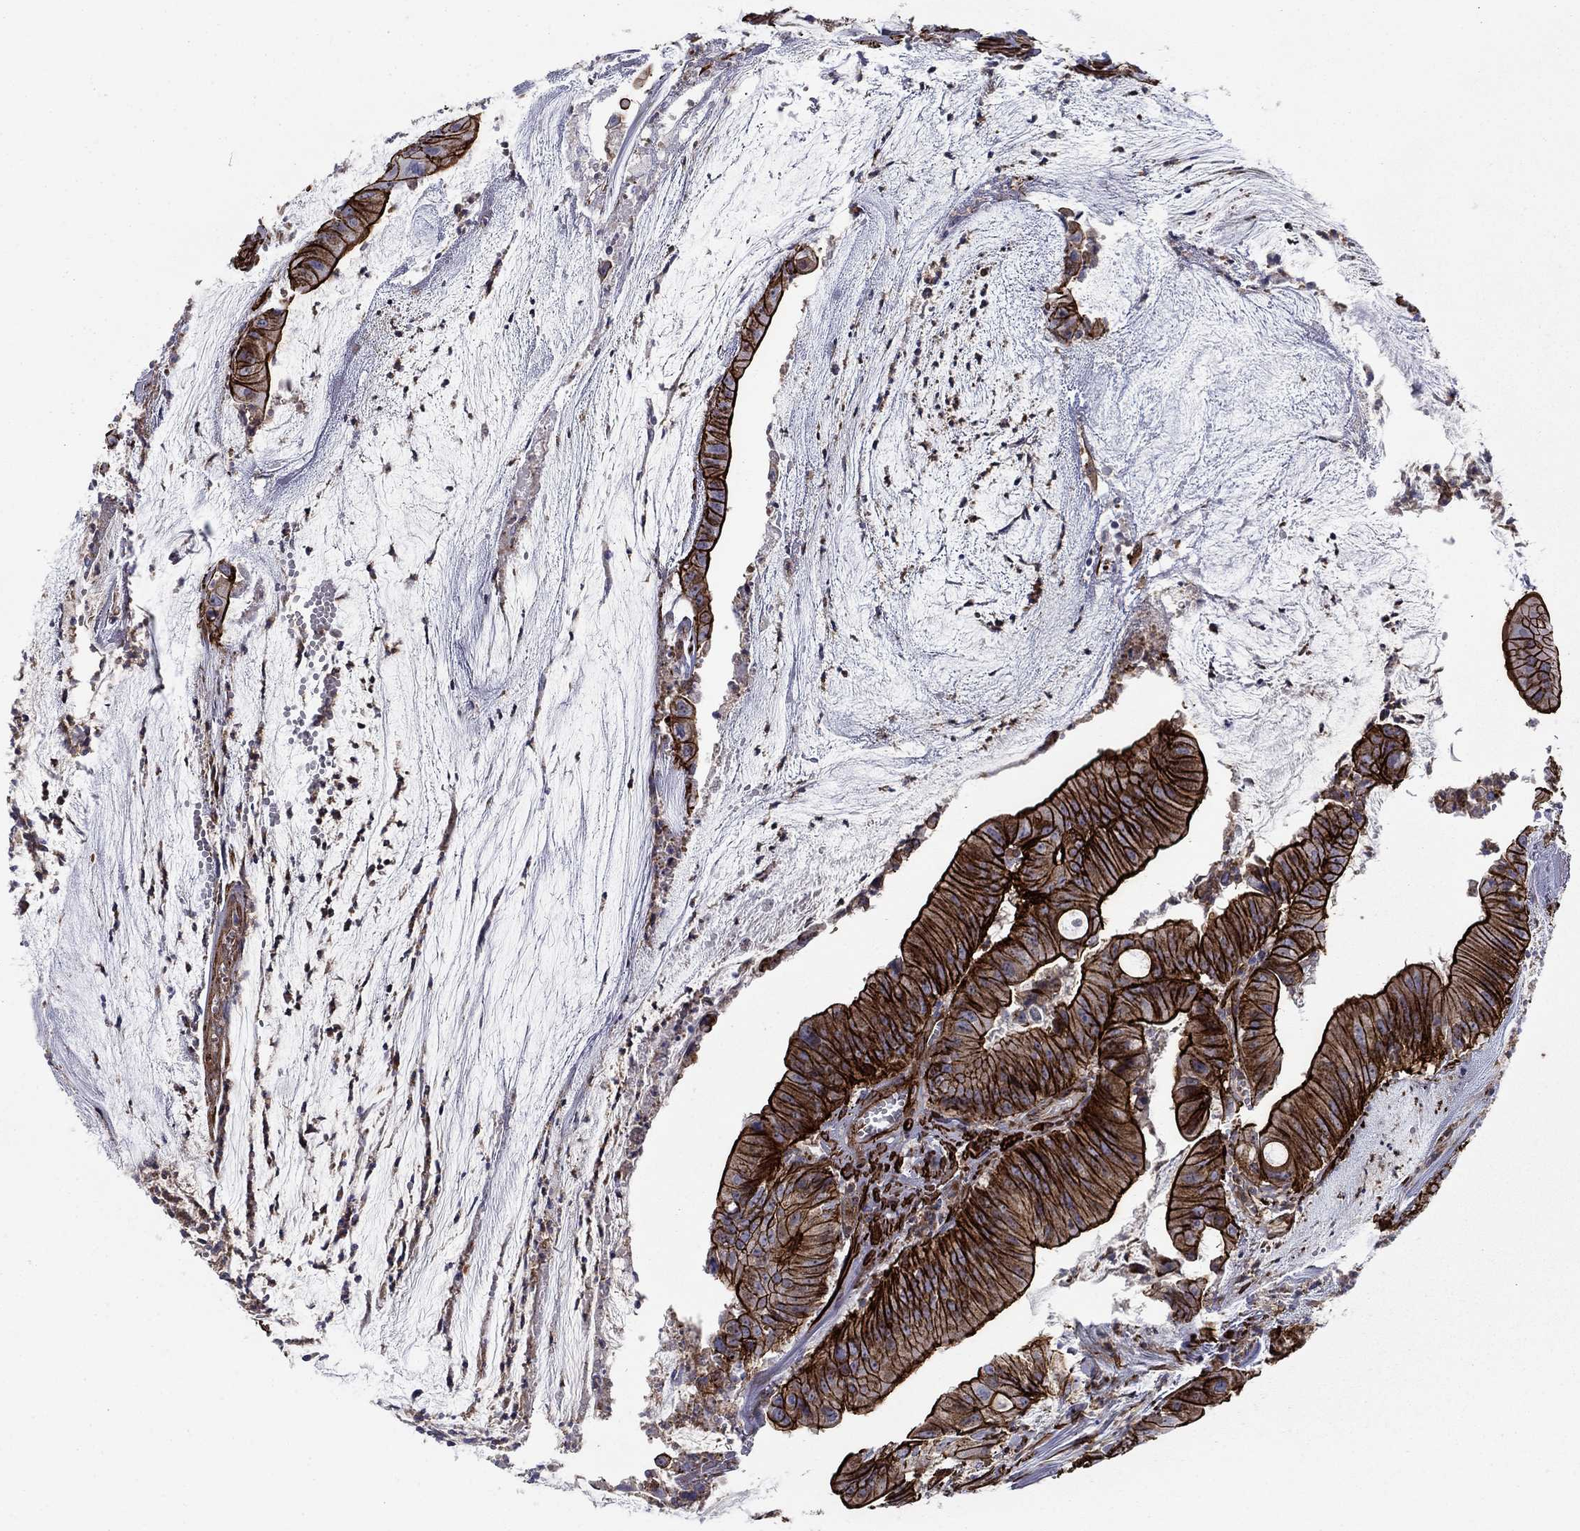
{"staining": {"intensity": "strong", "quantity": ">75%", "location": "cytoplasmic/membranous"}, "tissue": "colorectal cancer", "cell_type": "Tumor cells", "image_type": "cancer", "snomed": [{"axis": "morphology", "description": "Adenocarcinoma, NOS"}, {"axis": "topography", "description": "Colon"}], "caption": "Strong cytoplasmic/membranous positivity is seen in about >75% of tumor cells in colorectal cancer.", "gene": "KRBA1", "patient": {"sex": "female", "age": 69}}